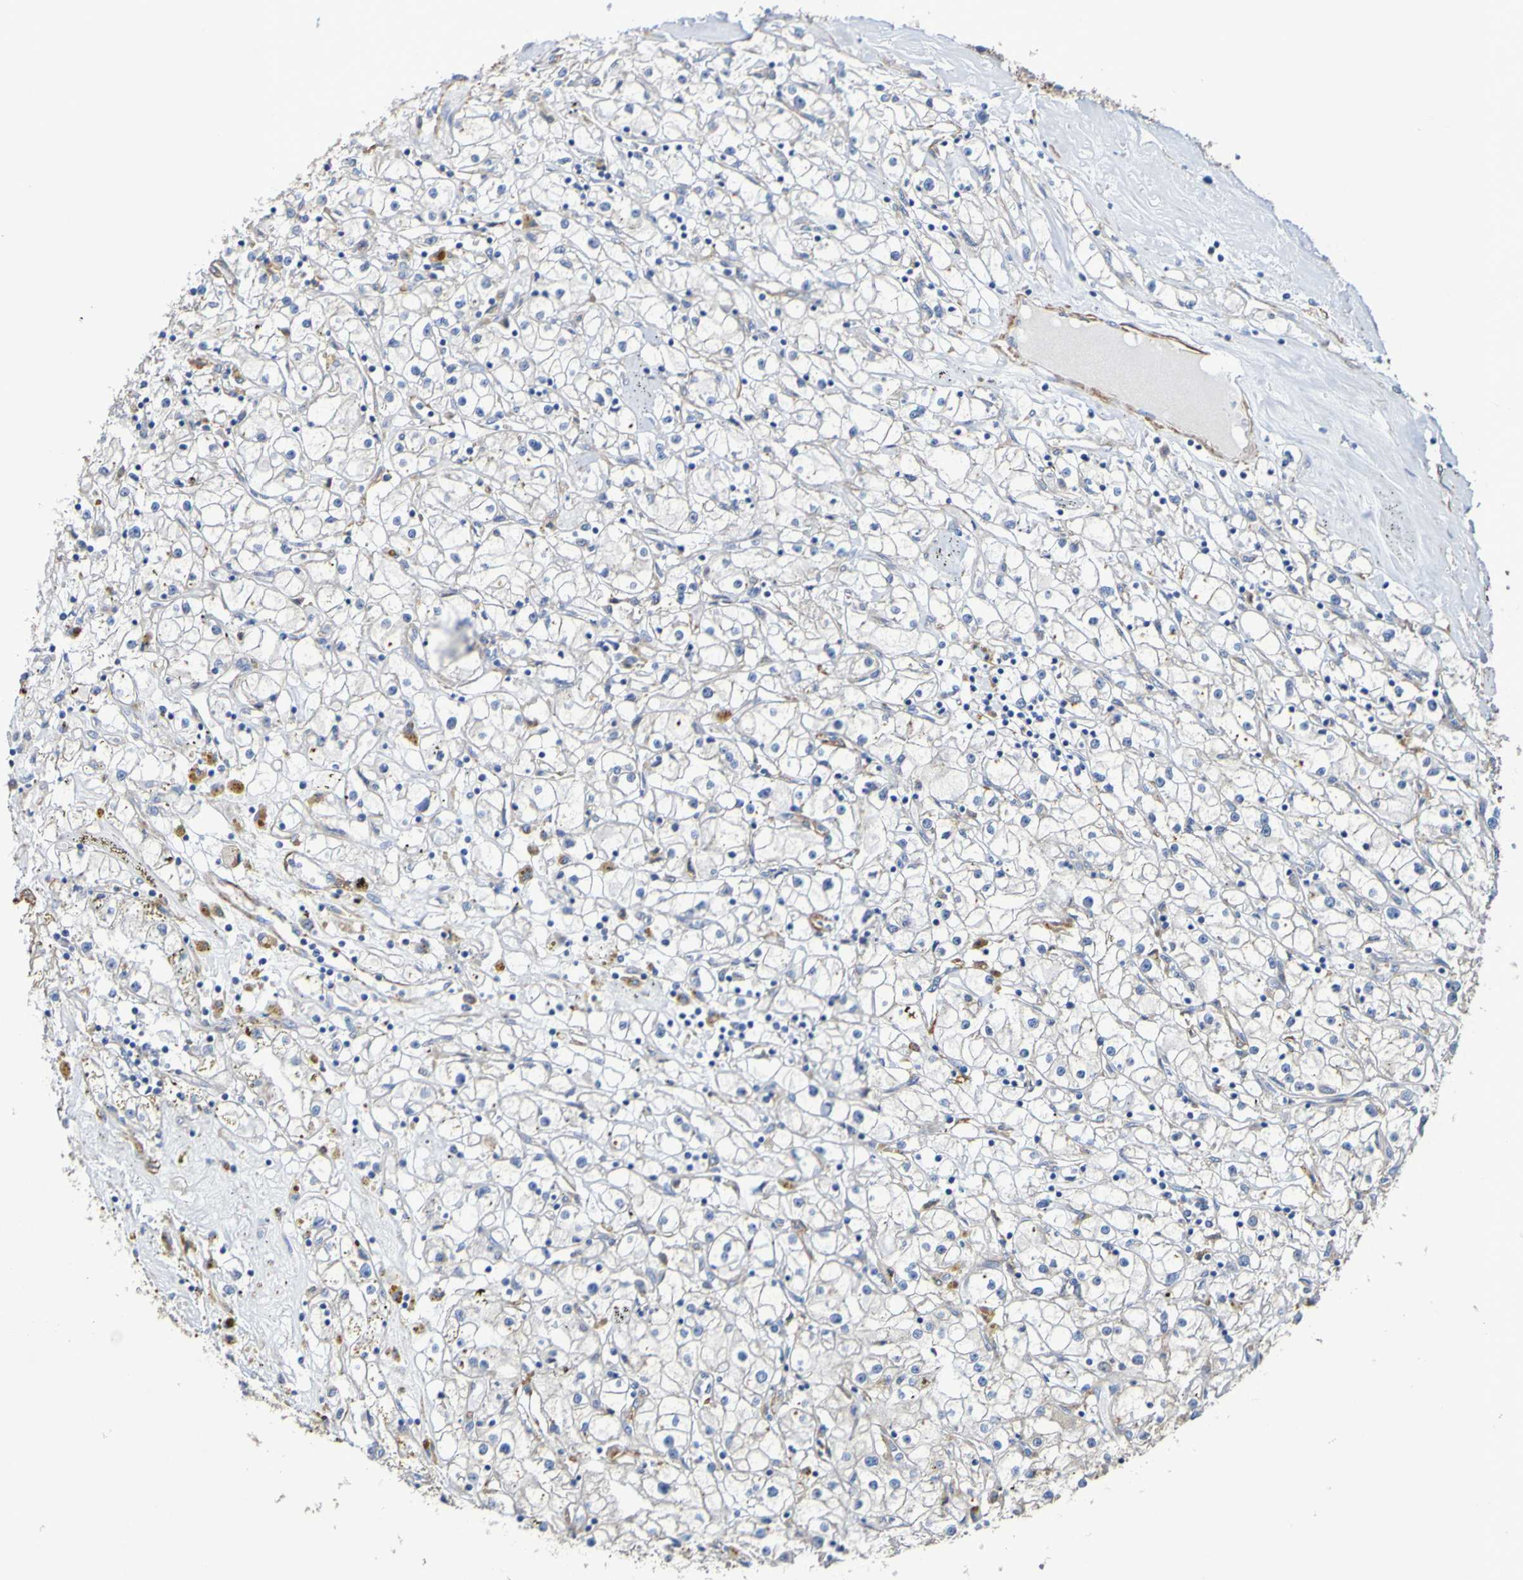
{"staining": {"intensity": "negative", "quantity": "none", "location": "none"}, "tissue": "renal cancer", "cell_type": "Tumor cells", "image_type": "cancer", "snomed": [{"axis": "morphology", "description": "Adenocarcinoma, NOS"}, {"axis": "topography", "description": "Kidney"}], "caption": "This is a micrograph of immunohistochemistry (IHC) staining of renal adenocarcinoma, which shows no staining in tumor cells. (DAB (3,3'-diaminobenzidine) immunohistochemistry (IHC), high magnification).", "gene": "SRPRB", "patient": {"sex": "male", "age": 56}}